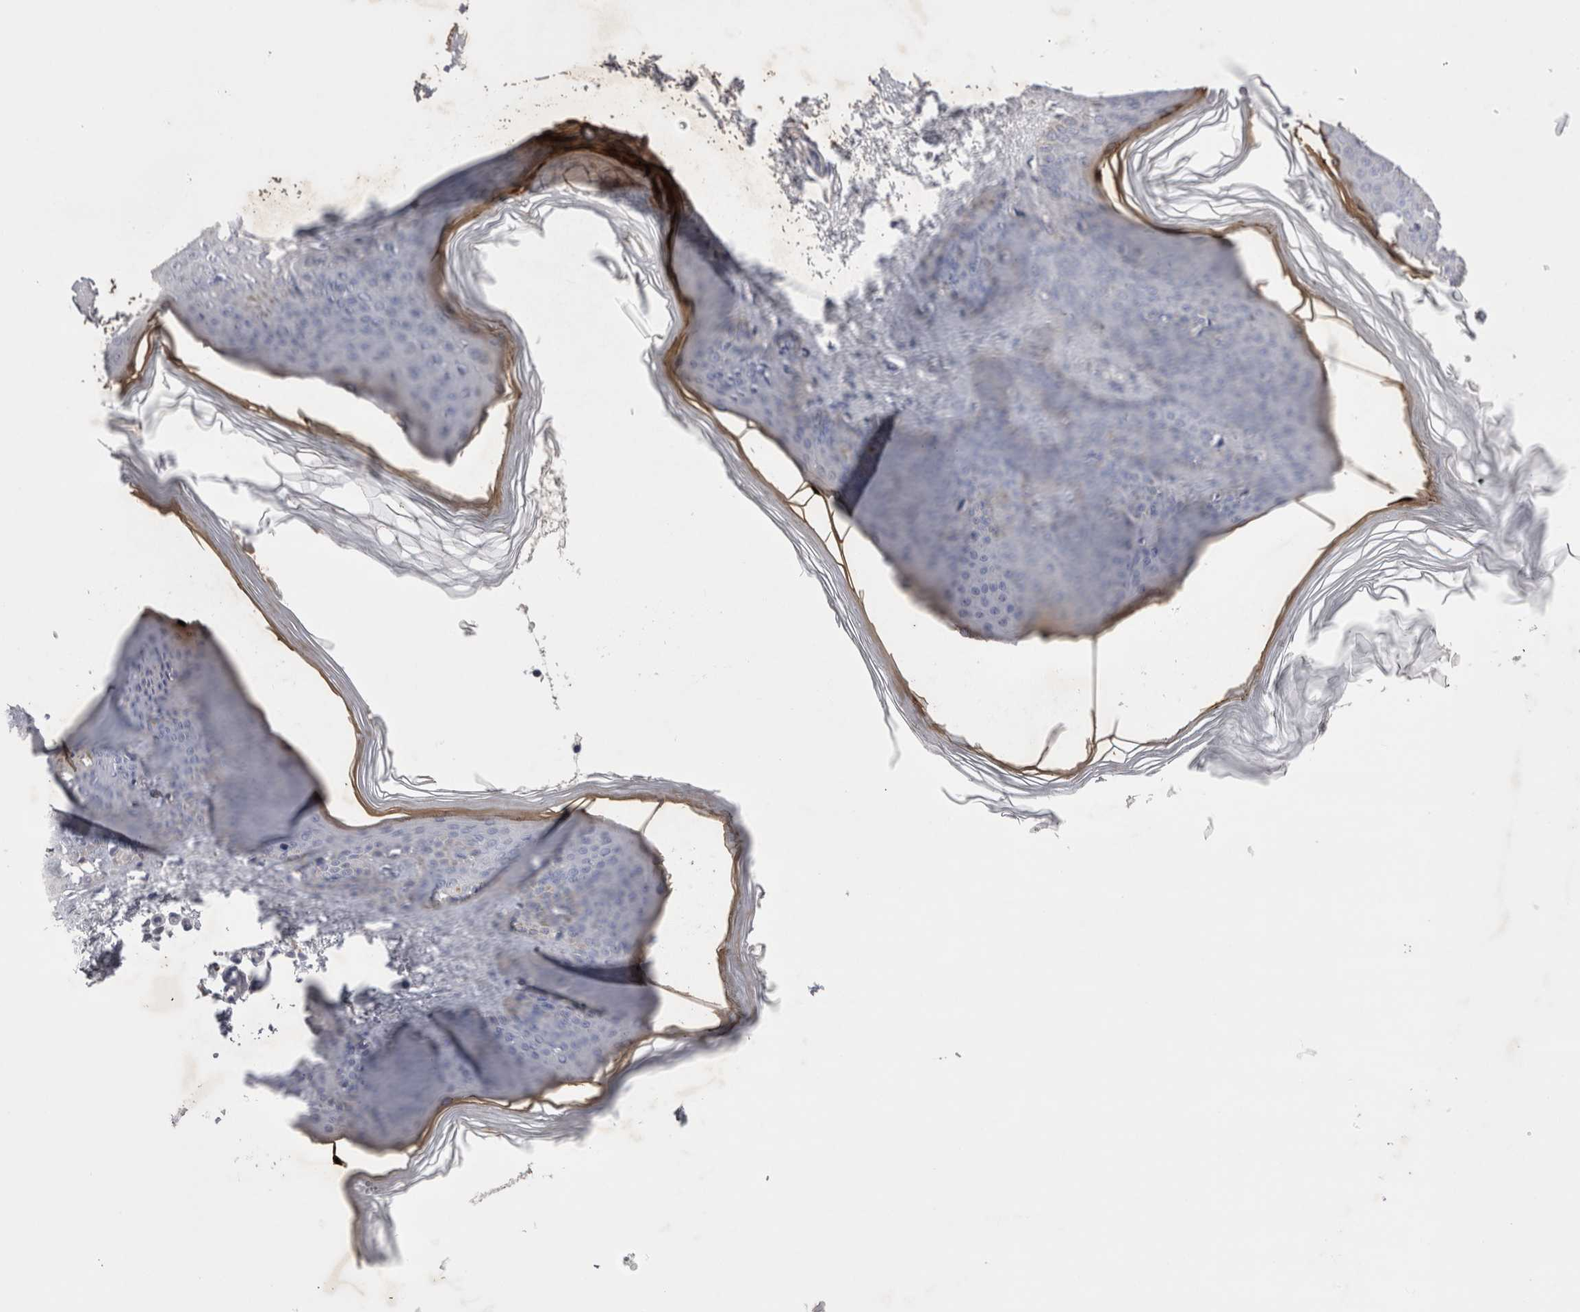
{"staining": {"intensity": "negative", "quantity": "none", "location": "none"}, "tissue": "skin", "cell_type": "Fibroblasts", "image_type": "normal", "snomed": [{"axis": "morphology", "description": "Normal tissue, NOS"}, {"axis": "topography", "description": "Skin"}], "caption": "Immunohistochemical staining of normal human skin reveals no significant positivity in fibroblasts. (DAB immunohistochemistry (IHC), high magnification).", "gene": "REG1A", "patient": {"sex": "female", "age": 27}}